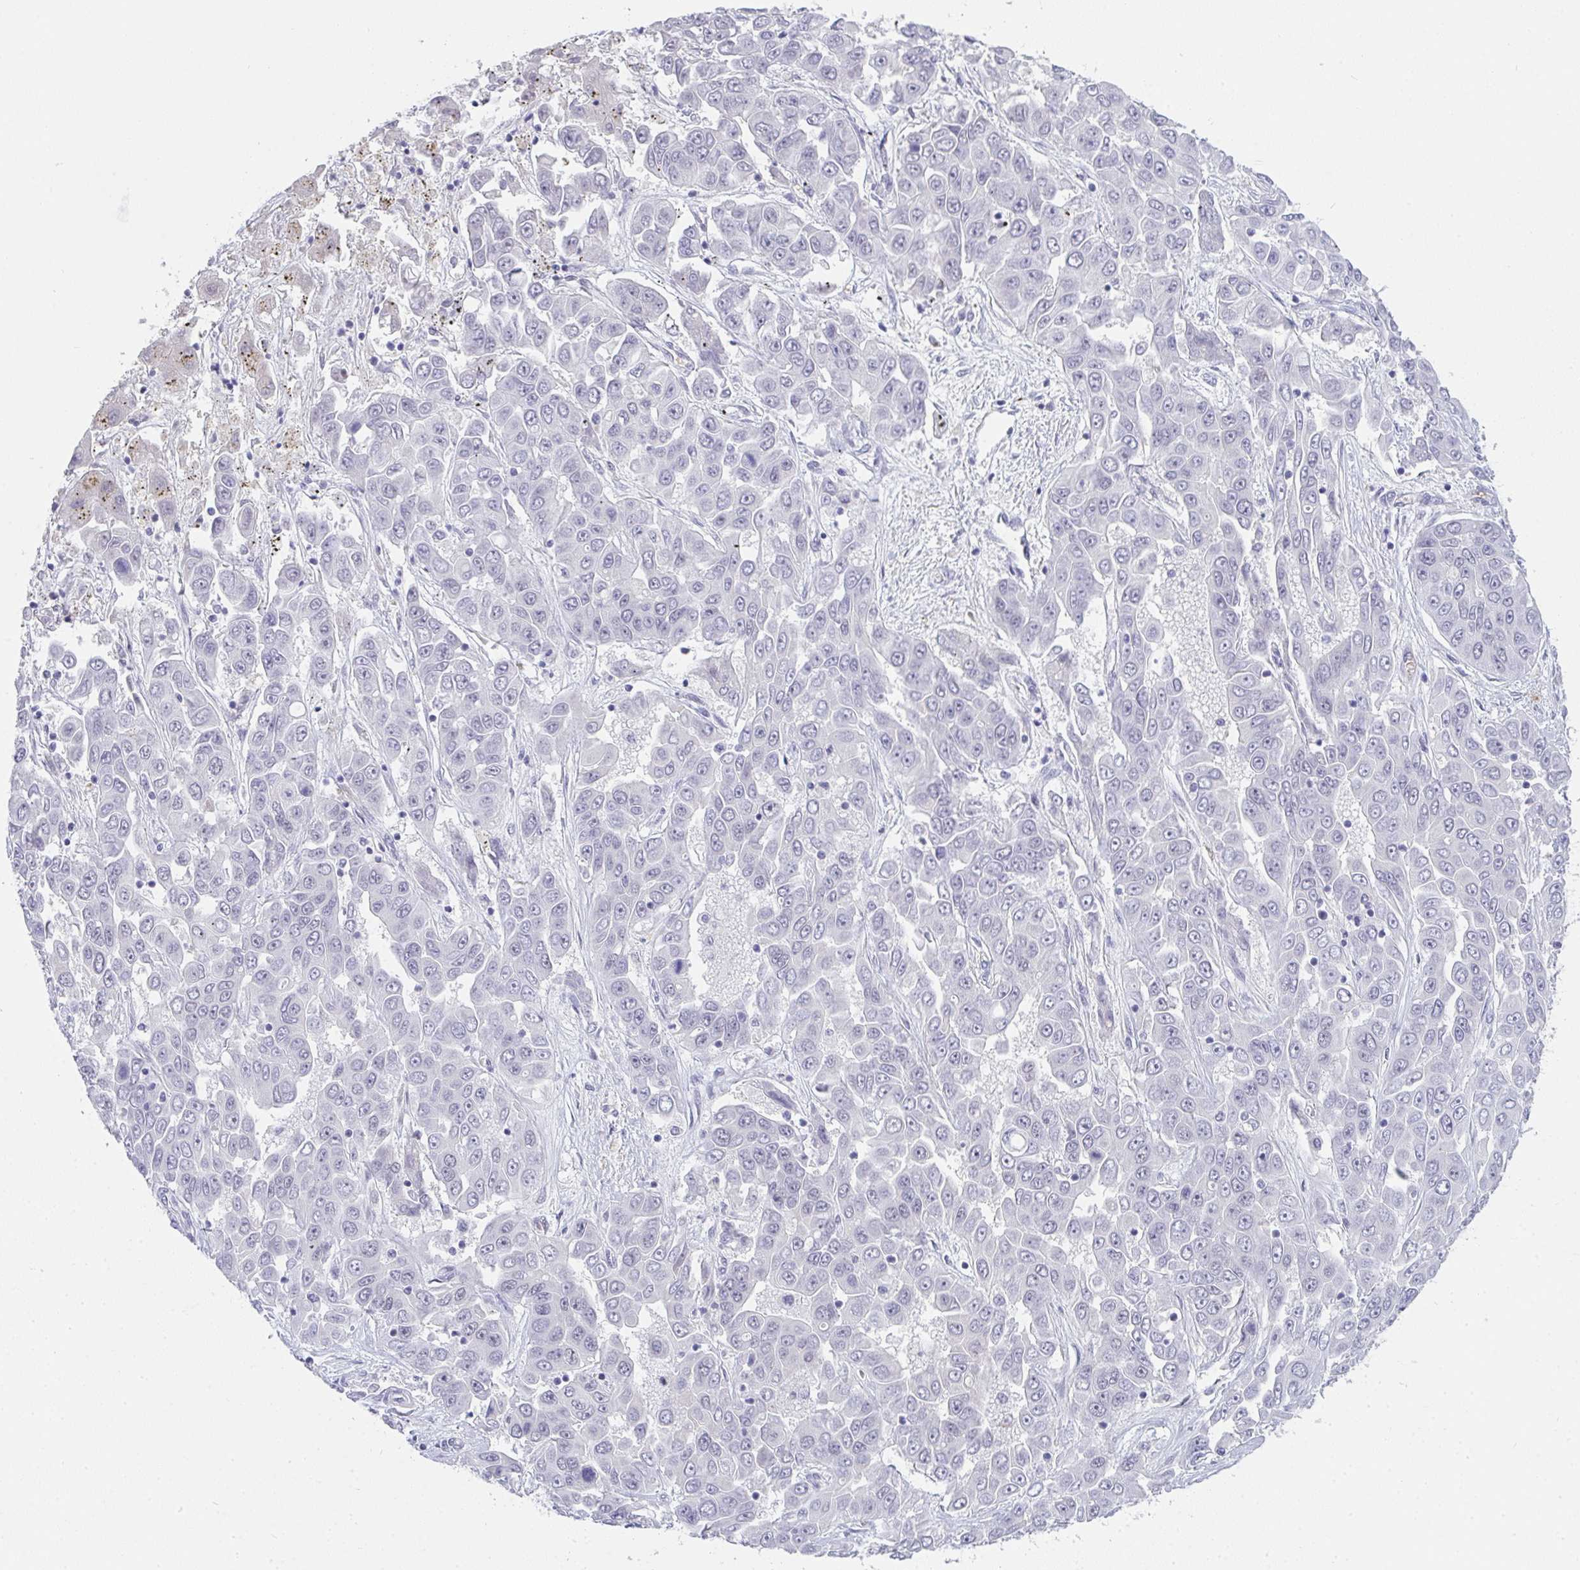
{"staining": {"intensity": "negative", "quantity": "none", "location": "none"}, "tissue": "liver cancer", "cell_type": "Tumor cells", "image_type": "cancer", "snomed": [{"axis": "morphology", "description": "Cholangiocarcinoma"}, {"axis": "topography", "description": "Liver"}], "caption": "Immunohistochemical staining of human cholangiocarcinoma (liver) displays no significant positivity in tumor cells. The staining is performed using DAB brown chromogen with nuclei counter-stained in using hematoxylin.", "gene": "TNMD", "patient": {"sex": "female", "age": 52}}